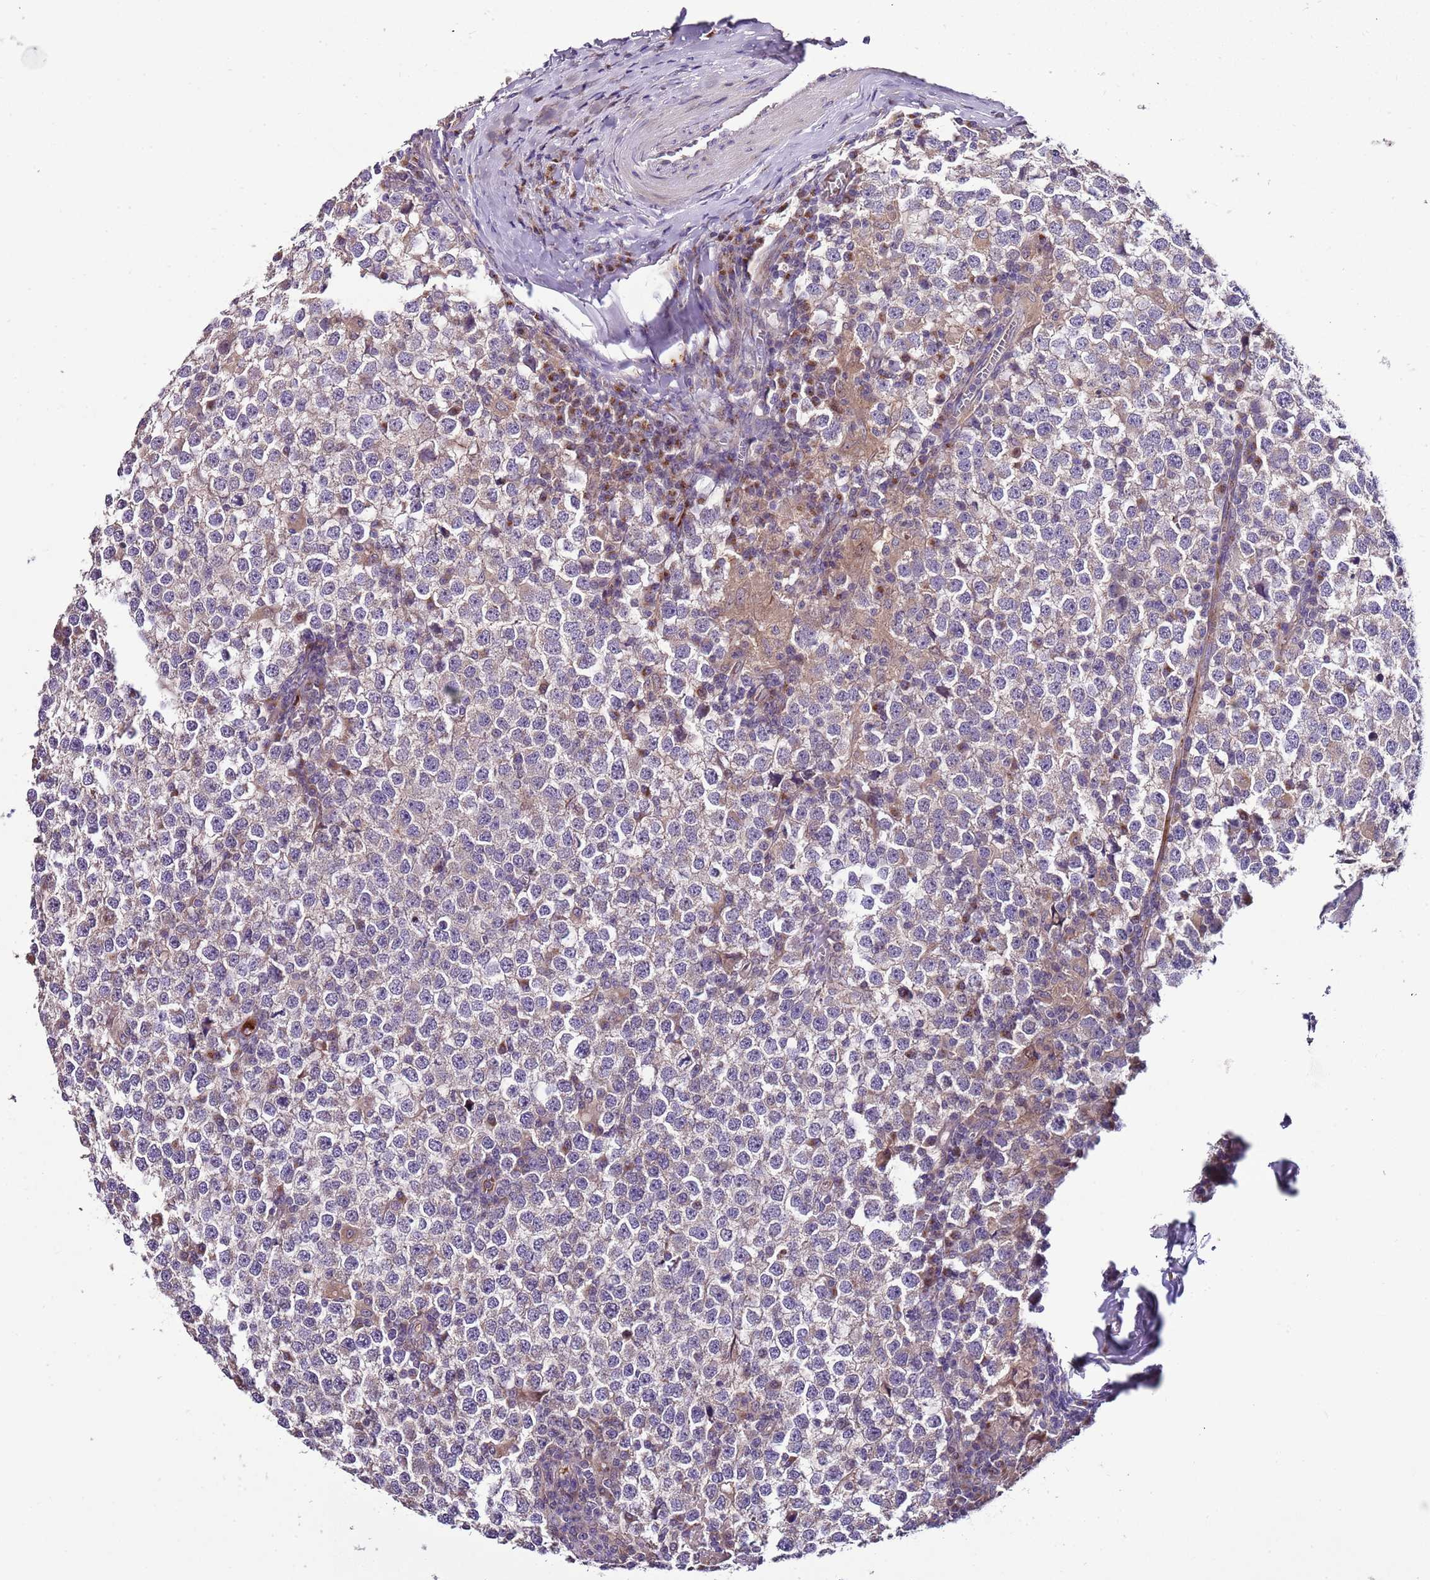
{"staining": {"intensity": "weak", "quantity": "<25%", "location": "cytoplasmic/membranous"}, "tissue": "testis cancer", "cell_type": "Tumor cells", "image_type": "cancer", "snomed": [{"axis": "morphology", "description": "Seminoma, NOS"}, {"axis": "topography", "description": "Testis"}], "caption": "An image of human testis seminoma is negative for staining in tumor cells. (Immunohistochemistry, brightfield microscopy, high magnification).", "gene": "FAM20A", "patient": {"sex": "male", "age": 65}}